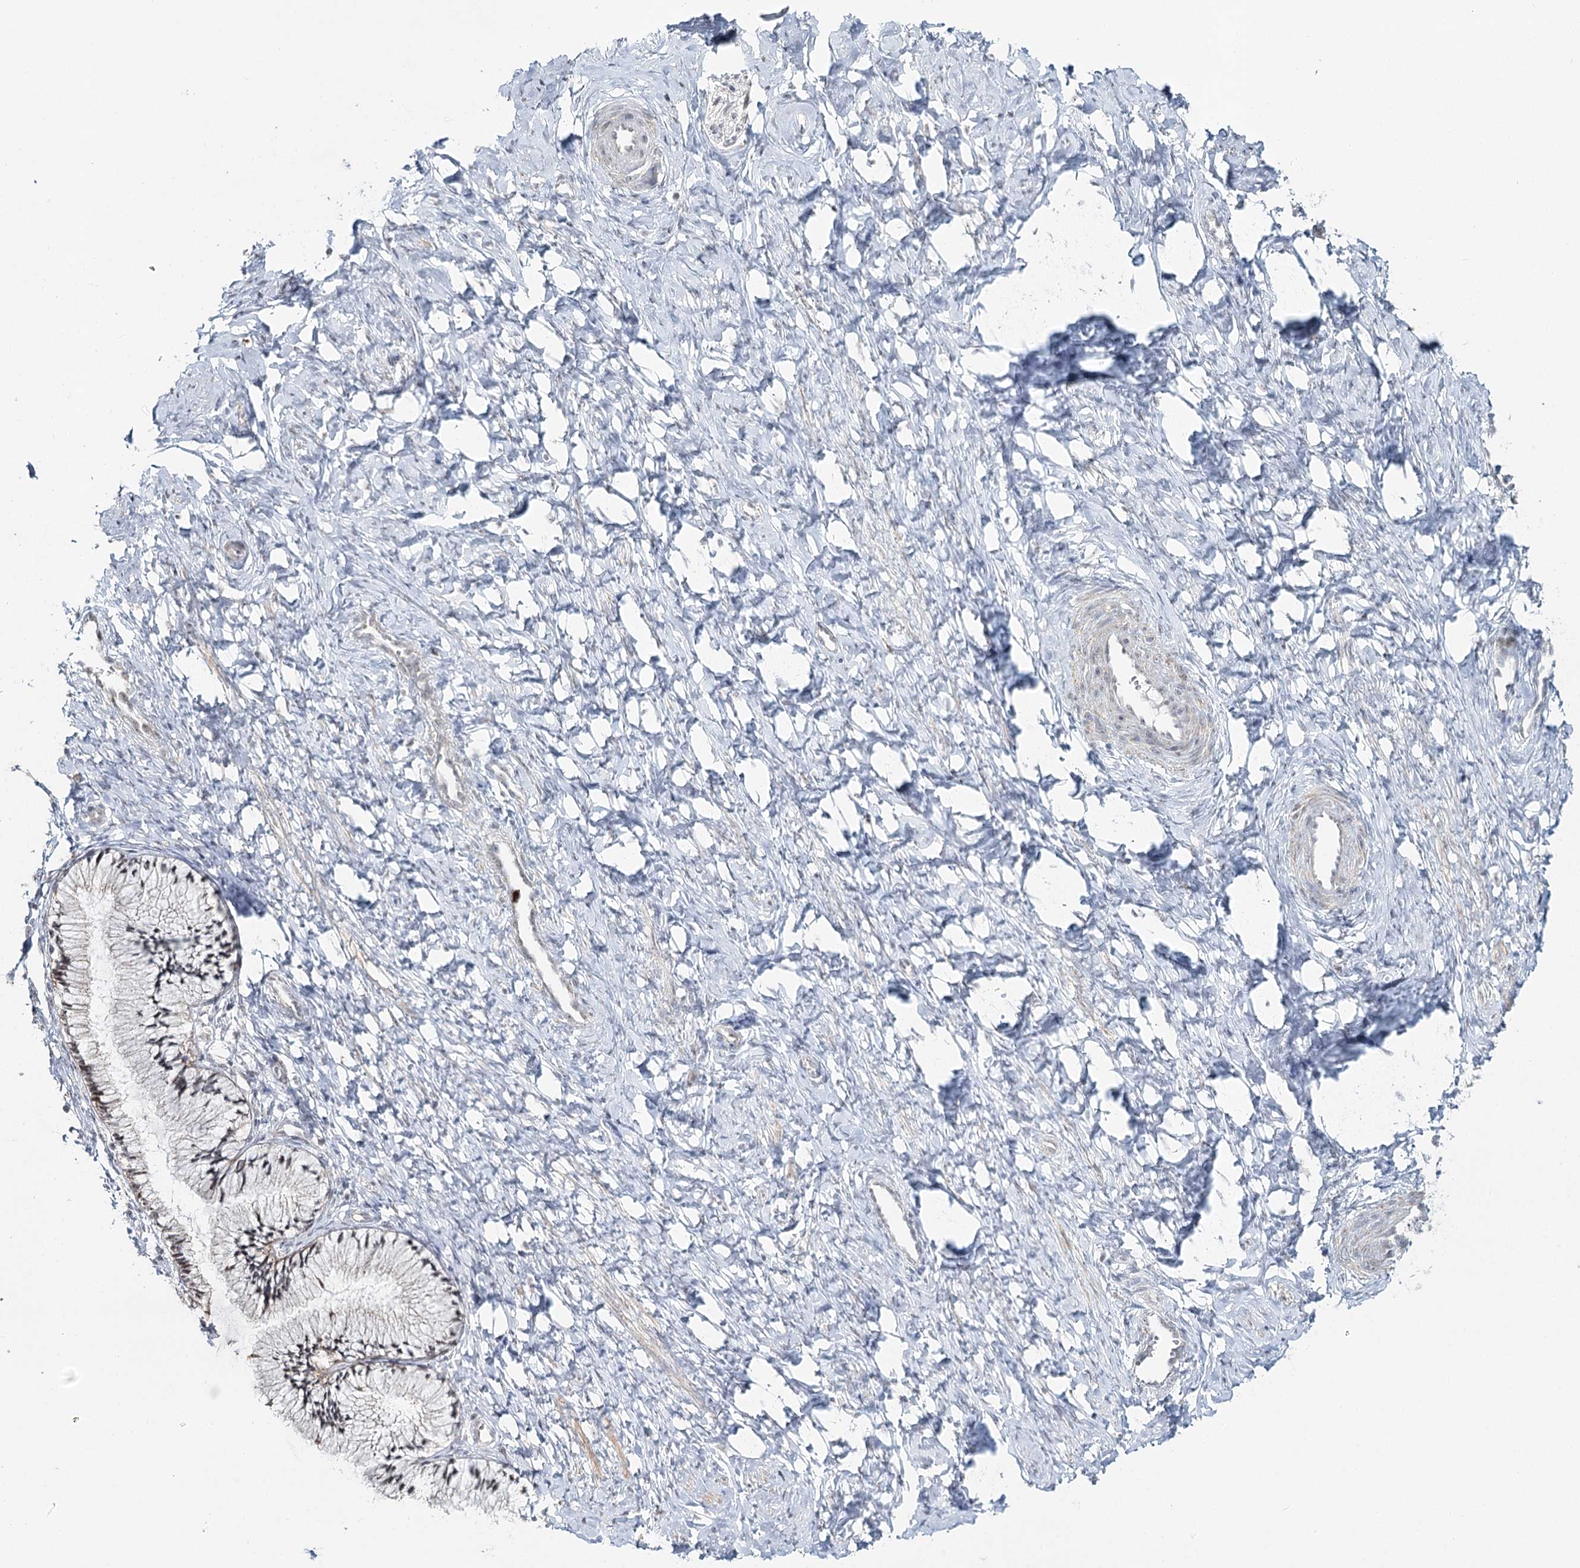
{"staining": {"intensity": "weak", "quantity": ">75%", "location": "cytoplasmic/membranous,nuclear"}, "tissue": "cervix", "cell_type": "Glandular cells", "image_type": "normal", "snomed": [{"axis": "morphology", "description": "Normal tissue, NOS"}, {"axis": "topography", "description": "Cervix"}], "caption": "A brown stain shows weak cytoplasmic/membranous,nuclear positivity of a protein in glandular cells of normal cervix. Immunohistochemistry stains the protein in brown and the nuclei are stained blue.", "gene": "ATAD1", "patient": {"sex": "female", "age": 27}}